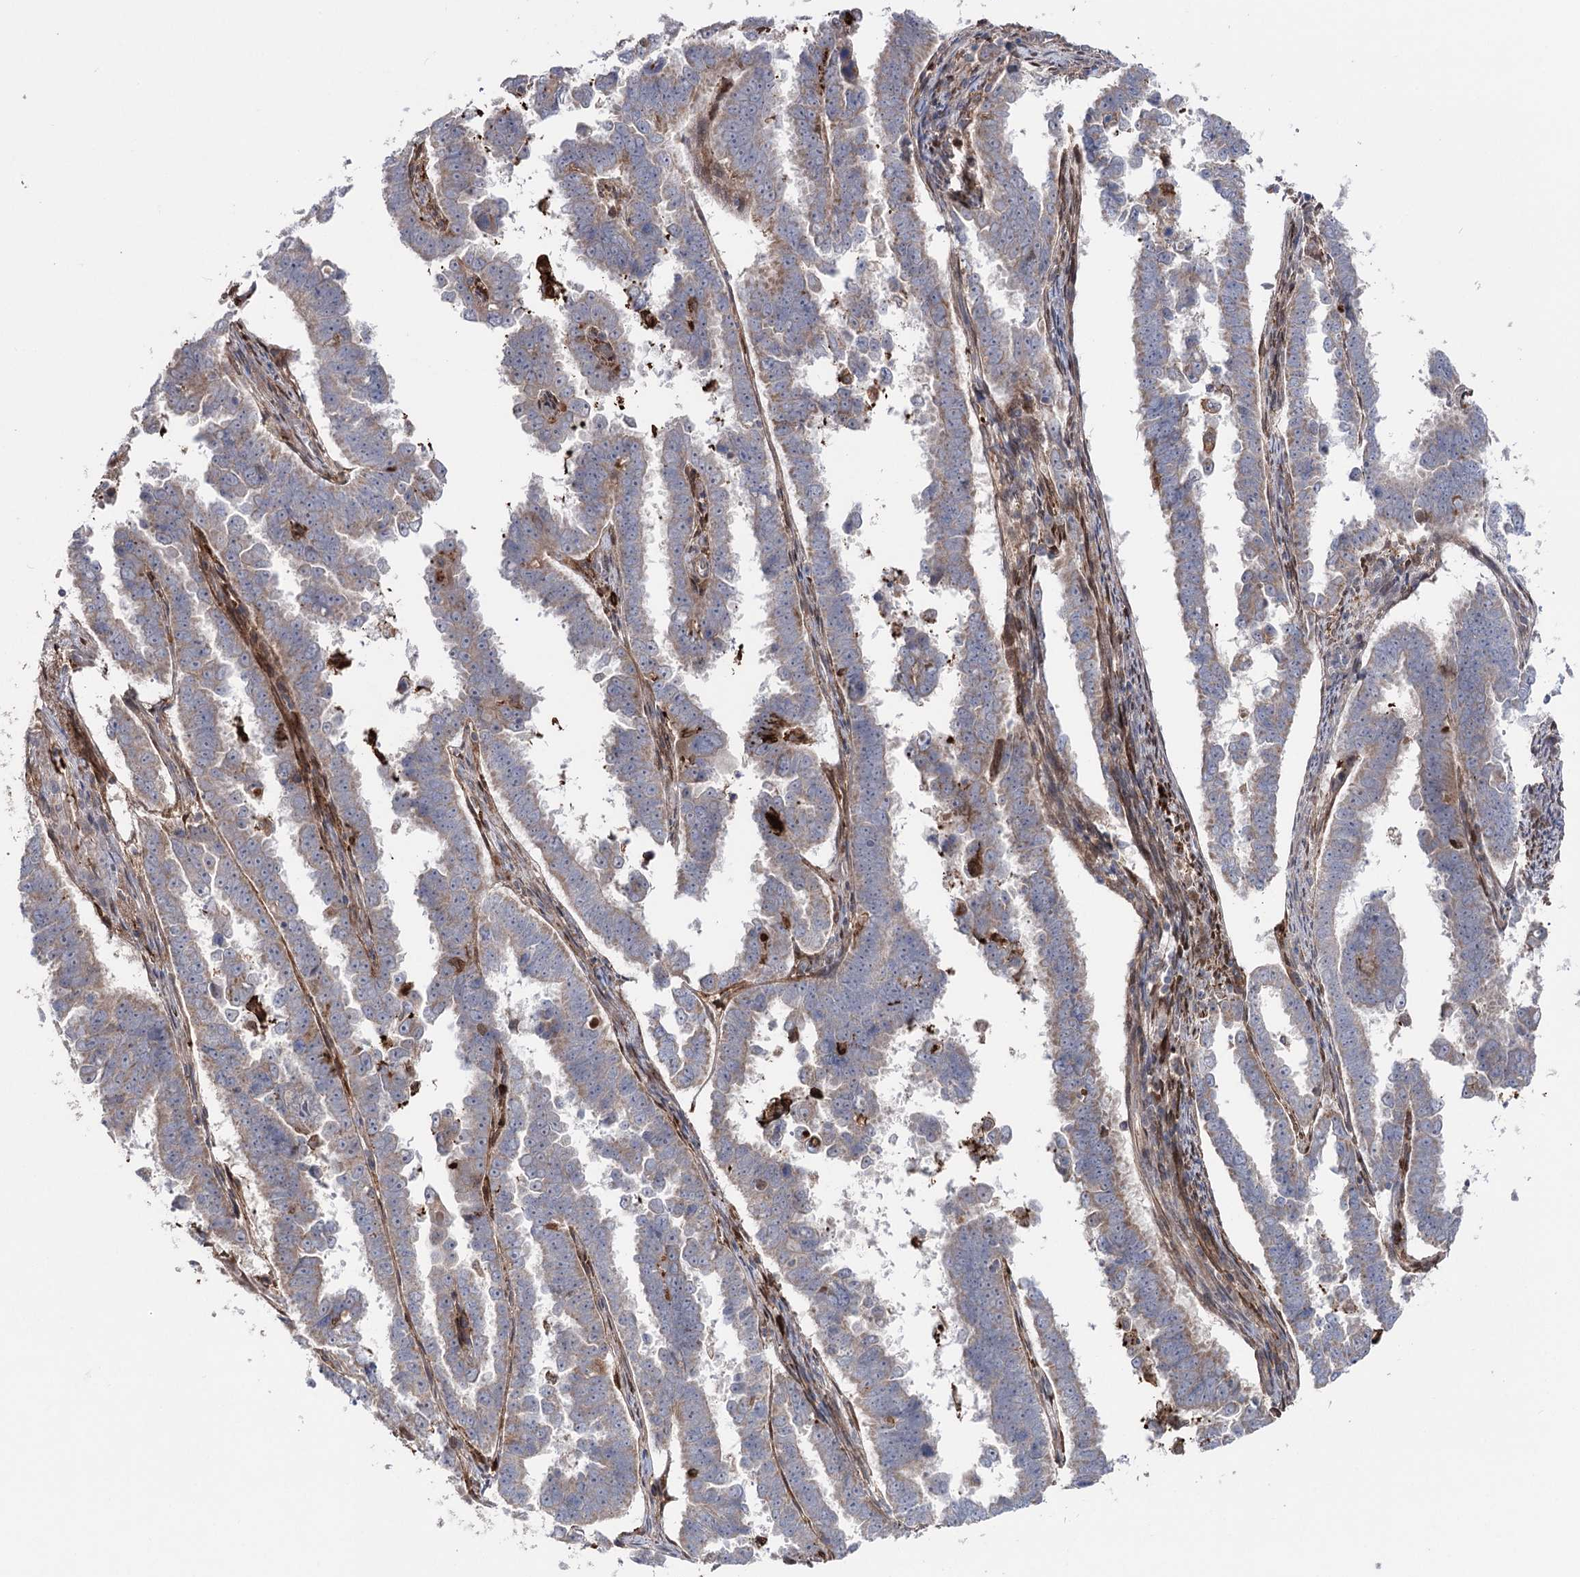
{"staining": {"intensity": "negative", "quantity": "none", "location": "none"}, "tissue": "endometrial cancer", "cell_type": "Tumor cells", "image_type": "cancer", "snomed": [{"axis": "morphology", "description": "Adenocarcinoma, NOS"}, {"axis": "topography", "description": "Endometrium"}], "caption": "Protein analysis of adenocarcinoma (endometrial) reveals no significant staining in tumor cells.", "gene": "OTUD1", "patient": {"sex": "female", "age": 75}}